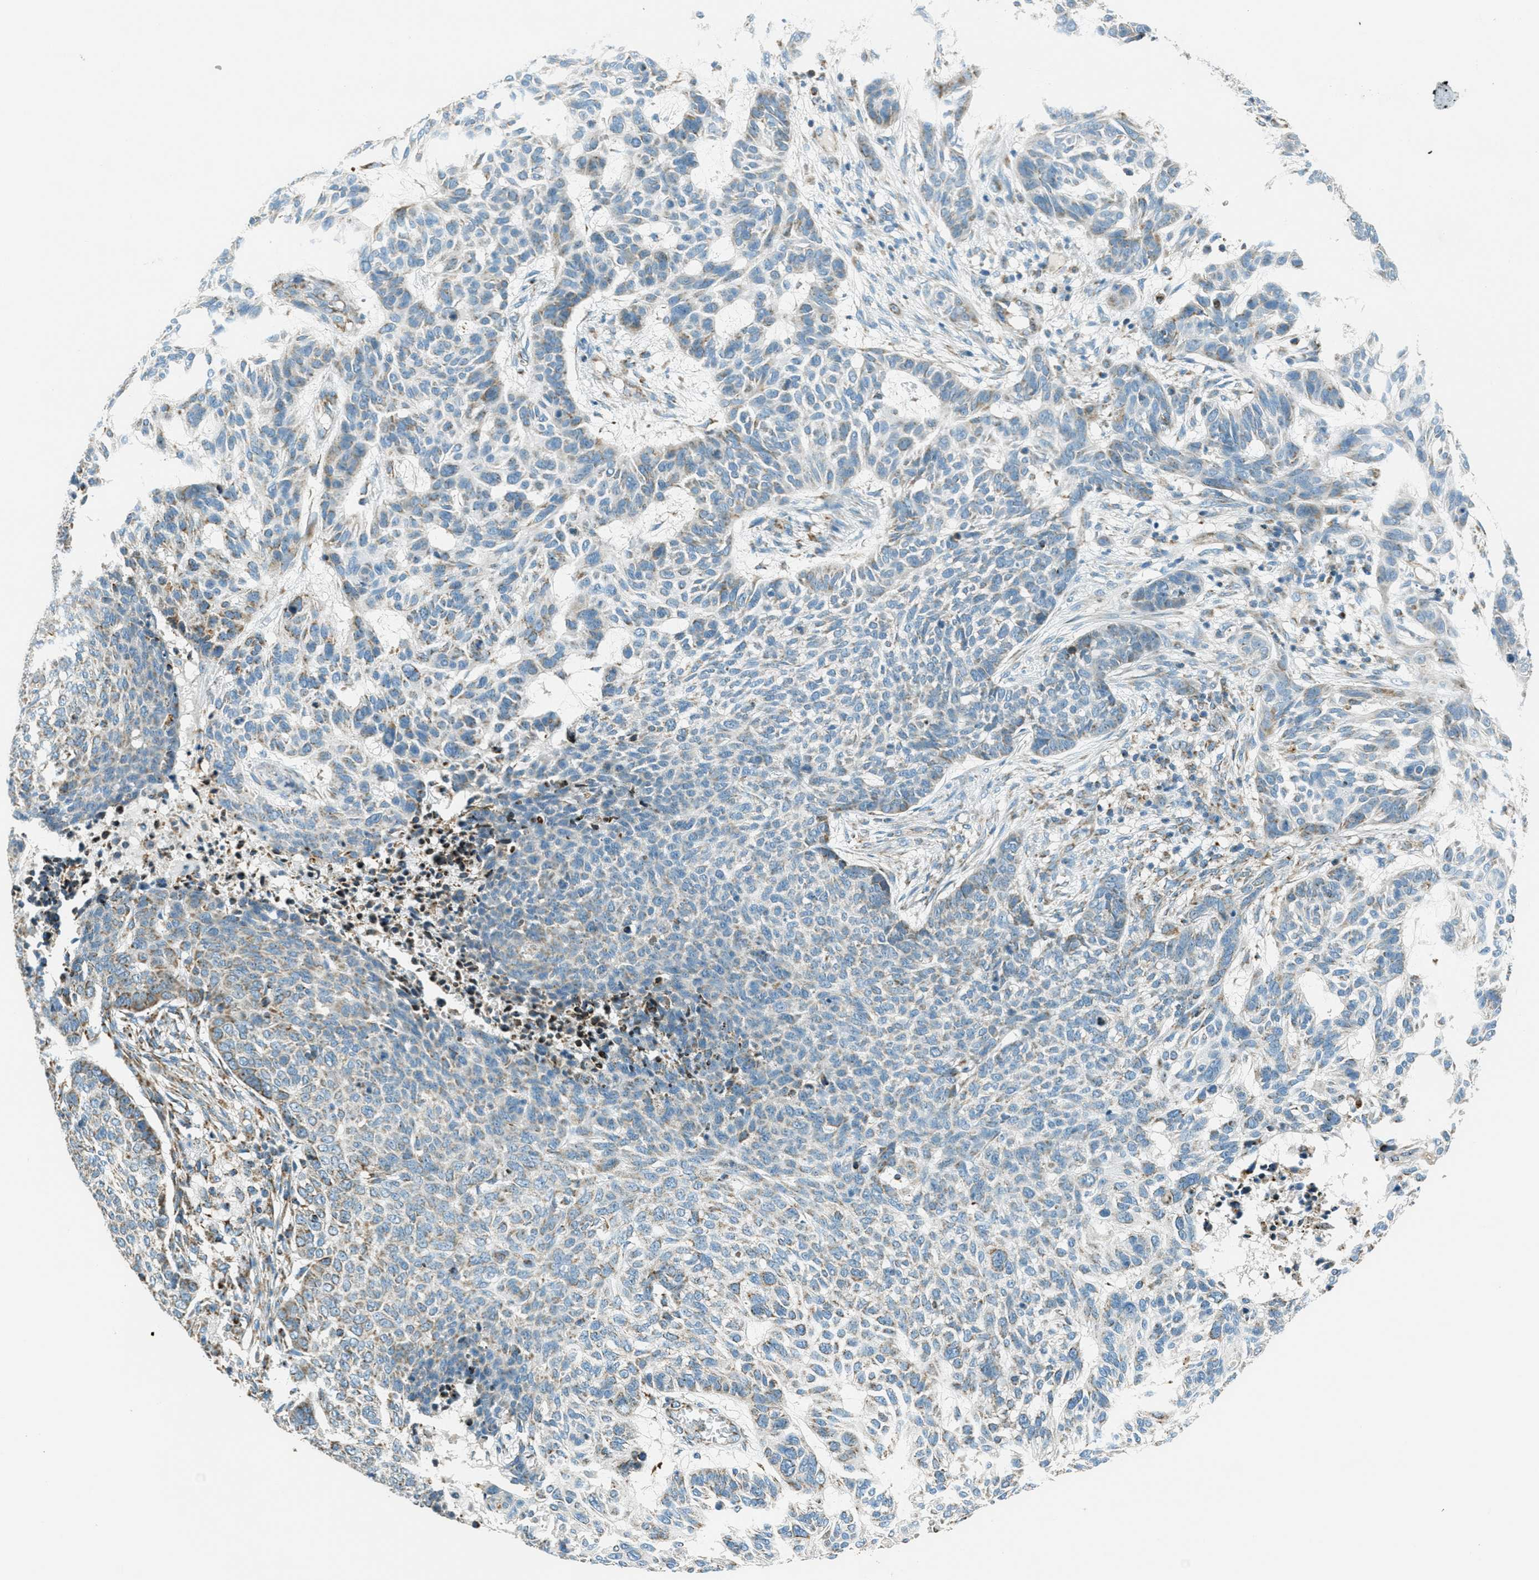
{"staining": {"intensity": "weak", "quantity": "<25%", "location": "cytoplasmic/membranous"}, "tissue": "skin cancer", "cell_type": "Tumor cells", "image_type": "cancer", "snomed": [{"axis": "morphology", "description": "Basal cell carcinoma"}, {"axis": "topography", "description": "Skin"}], "caption": "The histopathology image shows no significant positivity in tumor cells of skin cancer (basal cell carcinoma).", "gene": "CHST15", "patient": {"sex": "male", "age": 85}}